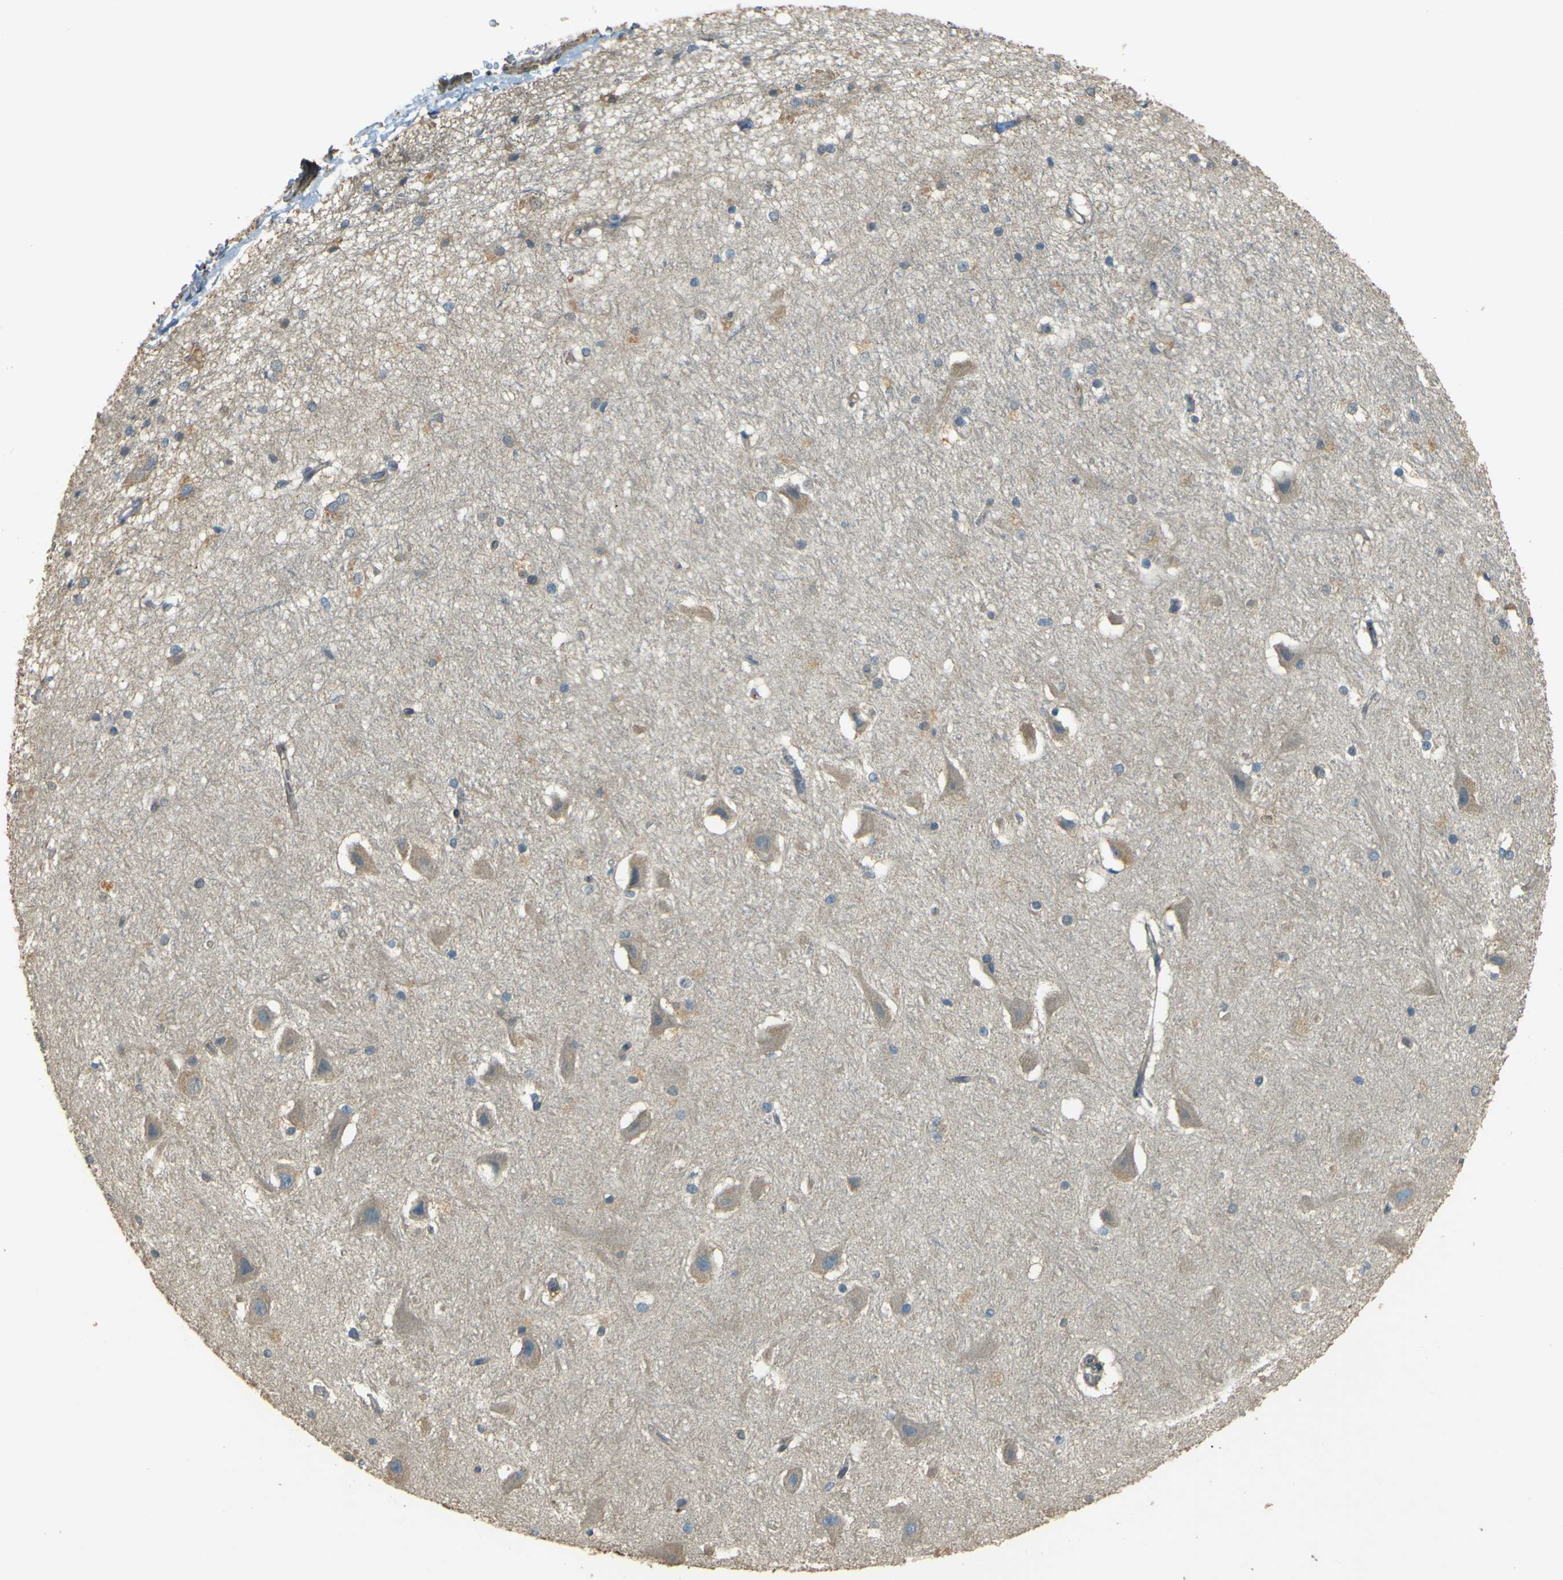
{"staining": {"intensity": "weak", "quantity": "25%-75%", "location": "cytoplasmic/membranous"}, "tissue": "hippocampus", "cell_type": "Glial cells", "image_type": "normal", "snomed": [{"axis": "morphology", "description": "Normal tissue, NOS"}, {"axis": "topography", "description": "Hippocampus"}], "caption": "An immunohistochemistry (IHC) image of benign tissue is shown. Protein staining in brown labels weak cytoplasmic/membranous positivity in hippocampus within glial cells.", "gene": "NEXN", "patient": {"sex": "female", "age": 19}}